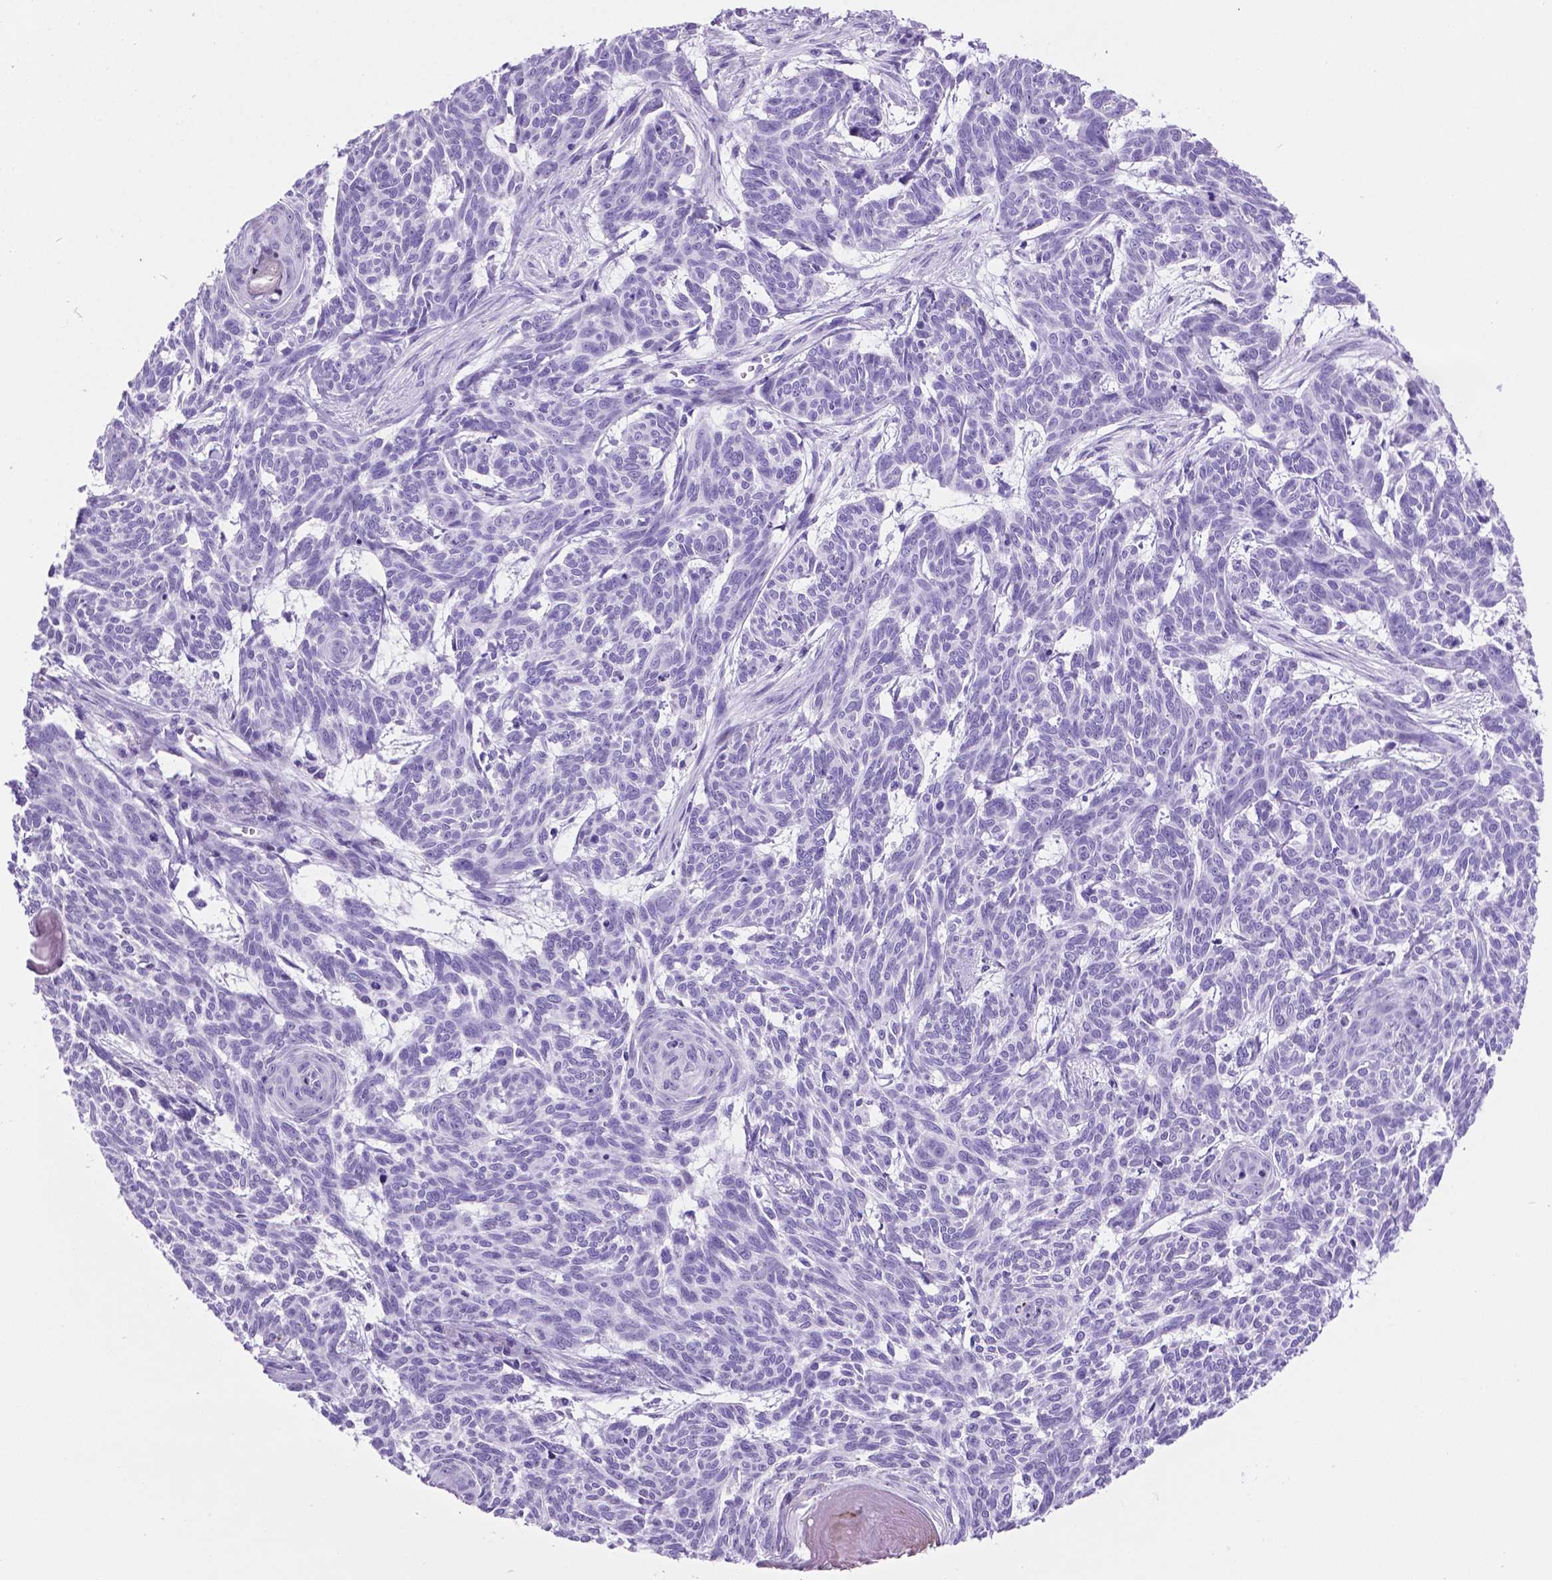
{"staining": {"intensity": "negative", "quantity": "none", "location": "none"}, "tissue": "skin cancer", "cell_type": "Tumor cells", "image_type": "cancer", "snomed": [{"axis": "morphology", "description": "Basal cell carcinoma"}, {"axis": "topography", "description": "Skin"}], "caption": "An image of skin basal cell carcinoma stained for a protein demonstrates no brown staining in tumor cells.", "gene": "C17orf107", "patient": {"sex": "female", "age": 93}}